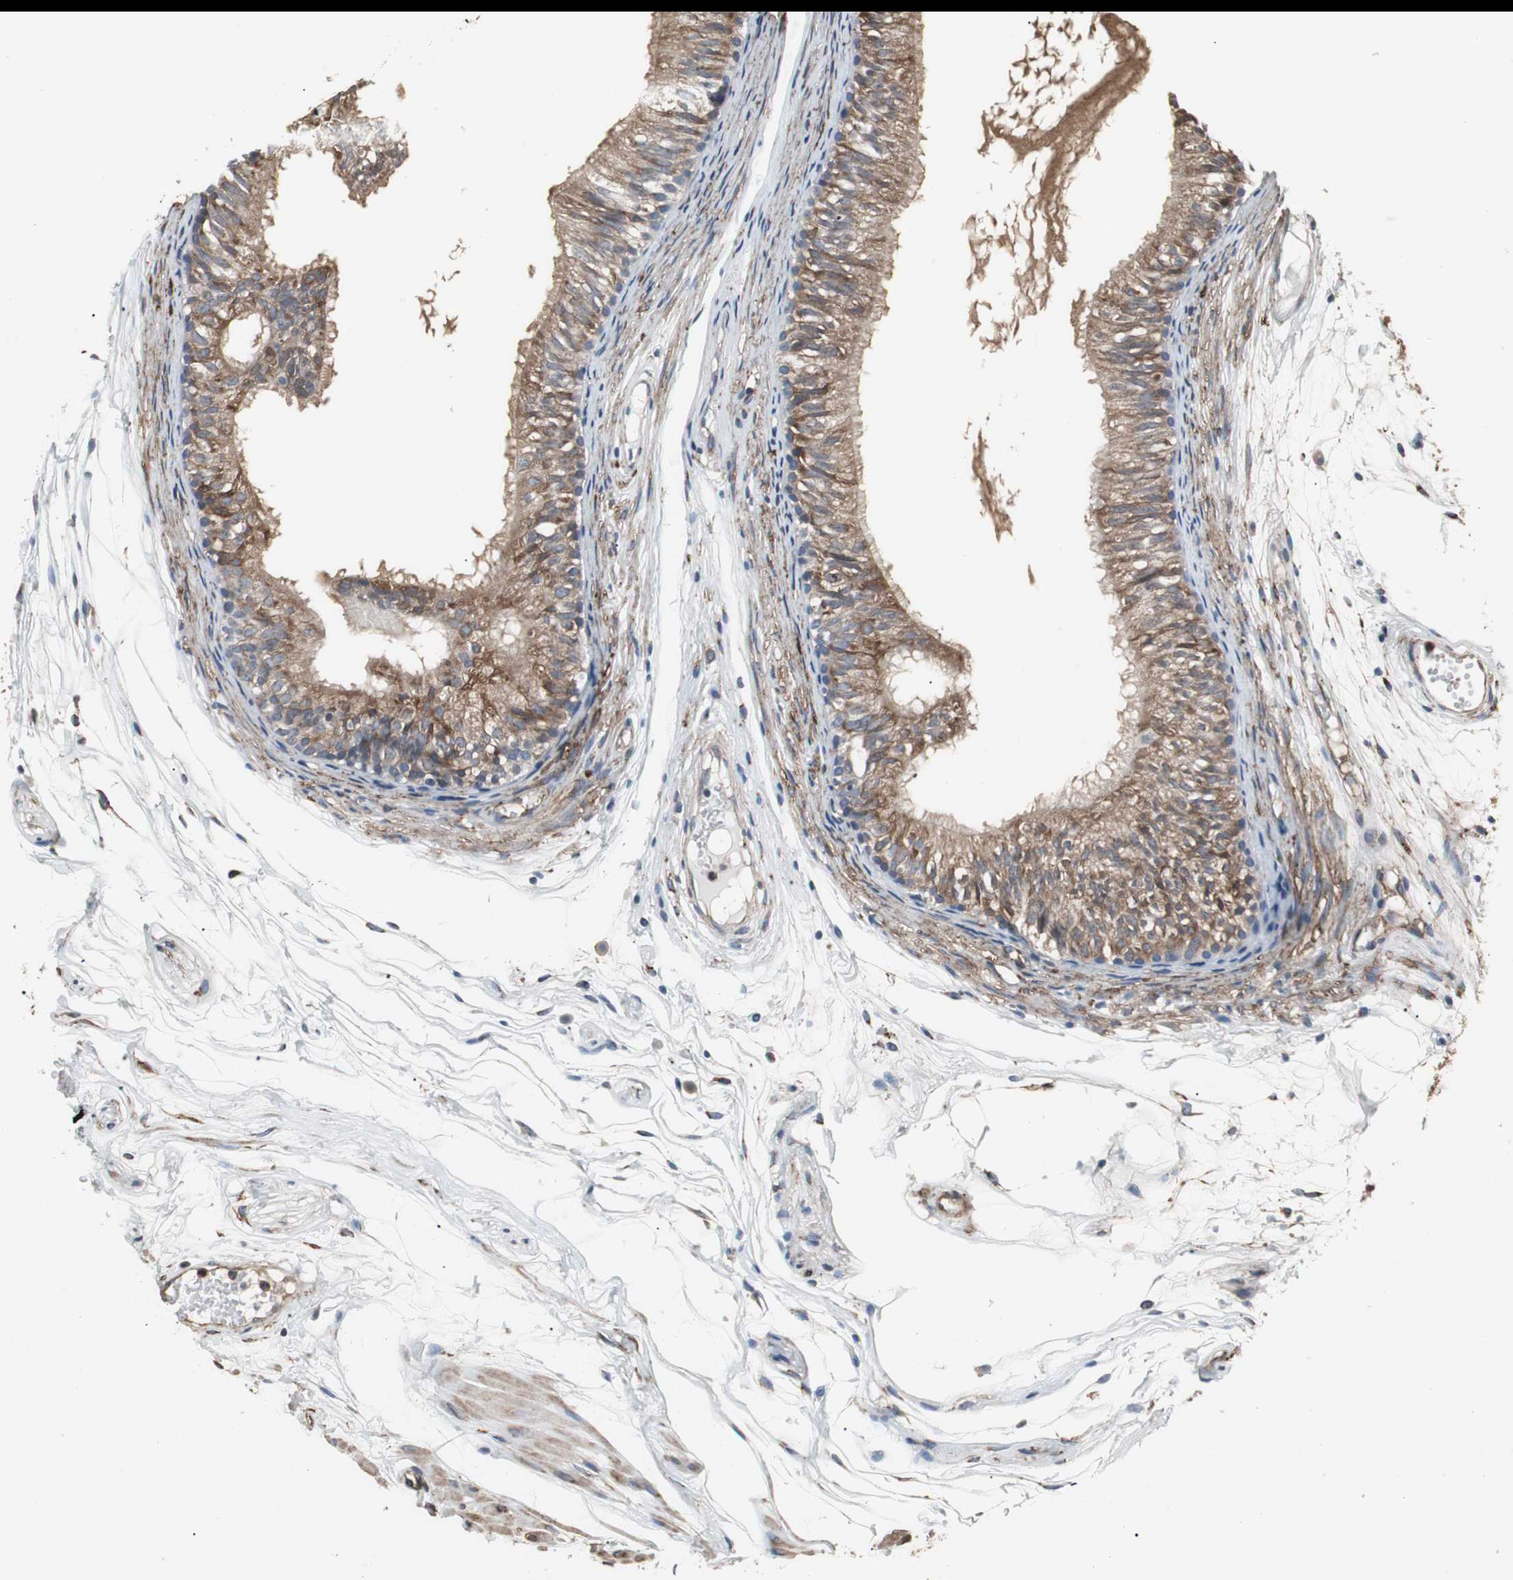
{"staining": {"intensity": "moderate", "quantity": ">75%", "location": "cytoplasmic/membranous"}, "tissue": "epididymis", "cell_type": "Glandular cells", "image_type": "normal", "snomed": [{"axis": "morphology", "description": "Normal tissue, NOS"}, {"axis": "morphology", "description": "Atrophy, NOS"}, {"axis": "topography", "description": "Testis"}, {"axis": "topography", "description": "Epididymis"}], "caption": "Moderate cytoplasmic/membranous positivity is seen in approximately >75% of glandular cells in normal epididymis. (Stains: DAB (3,3'-diaminobenzidine) in brown, nuclei in blue, Microscopy: brightfield microscopy at high magnification).", "gene": "CALU", "patient": {"sex": "male", "age": 18}}